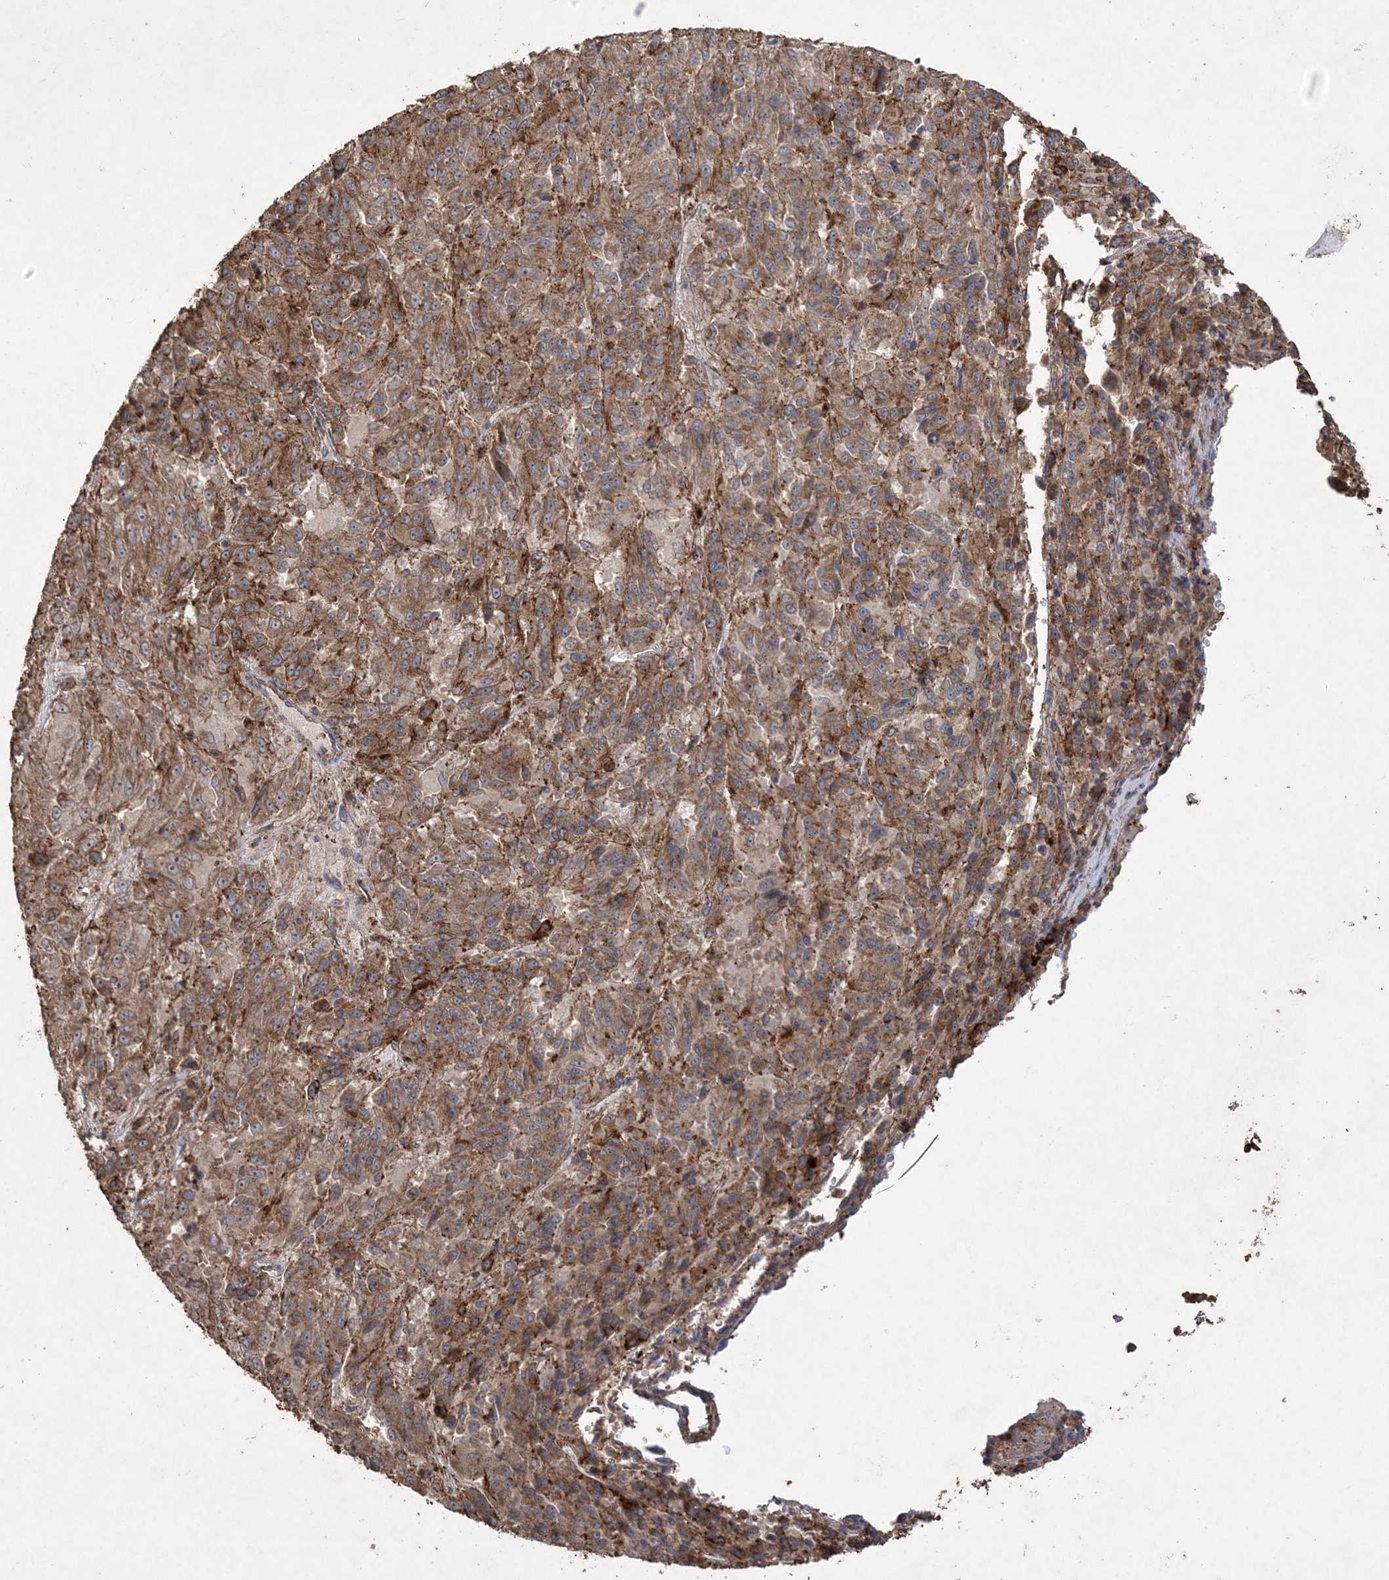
{"staining": {"intensity": "moderate", "quantity": ">75%", "location": "cytoplasmic/membranous"}, "tissue": "melanoma", "cell_type": "Tumor cells", "image_type": "cancer", "snomed": [{"axis": "morphology", "description": "Malignant melanoma, Metastatic site"}, {"axis": "topography", "description": "Lung"}], "caption": "The histopathology image shows a brown stain indicating the presence of a protein in the cytoplasmic/membranous of tumor cells in malignant melanoma (metastatic site). Using DAB (brown) and hematoxylin (blue) stains, captured at high magnification using brightfield microscopy.", "gene": "TTC7A", "patient": {"sex": "male", "age": 64}}